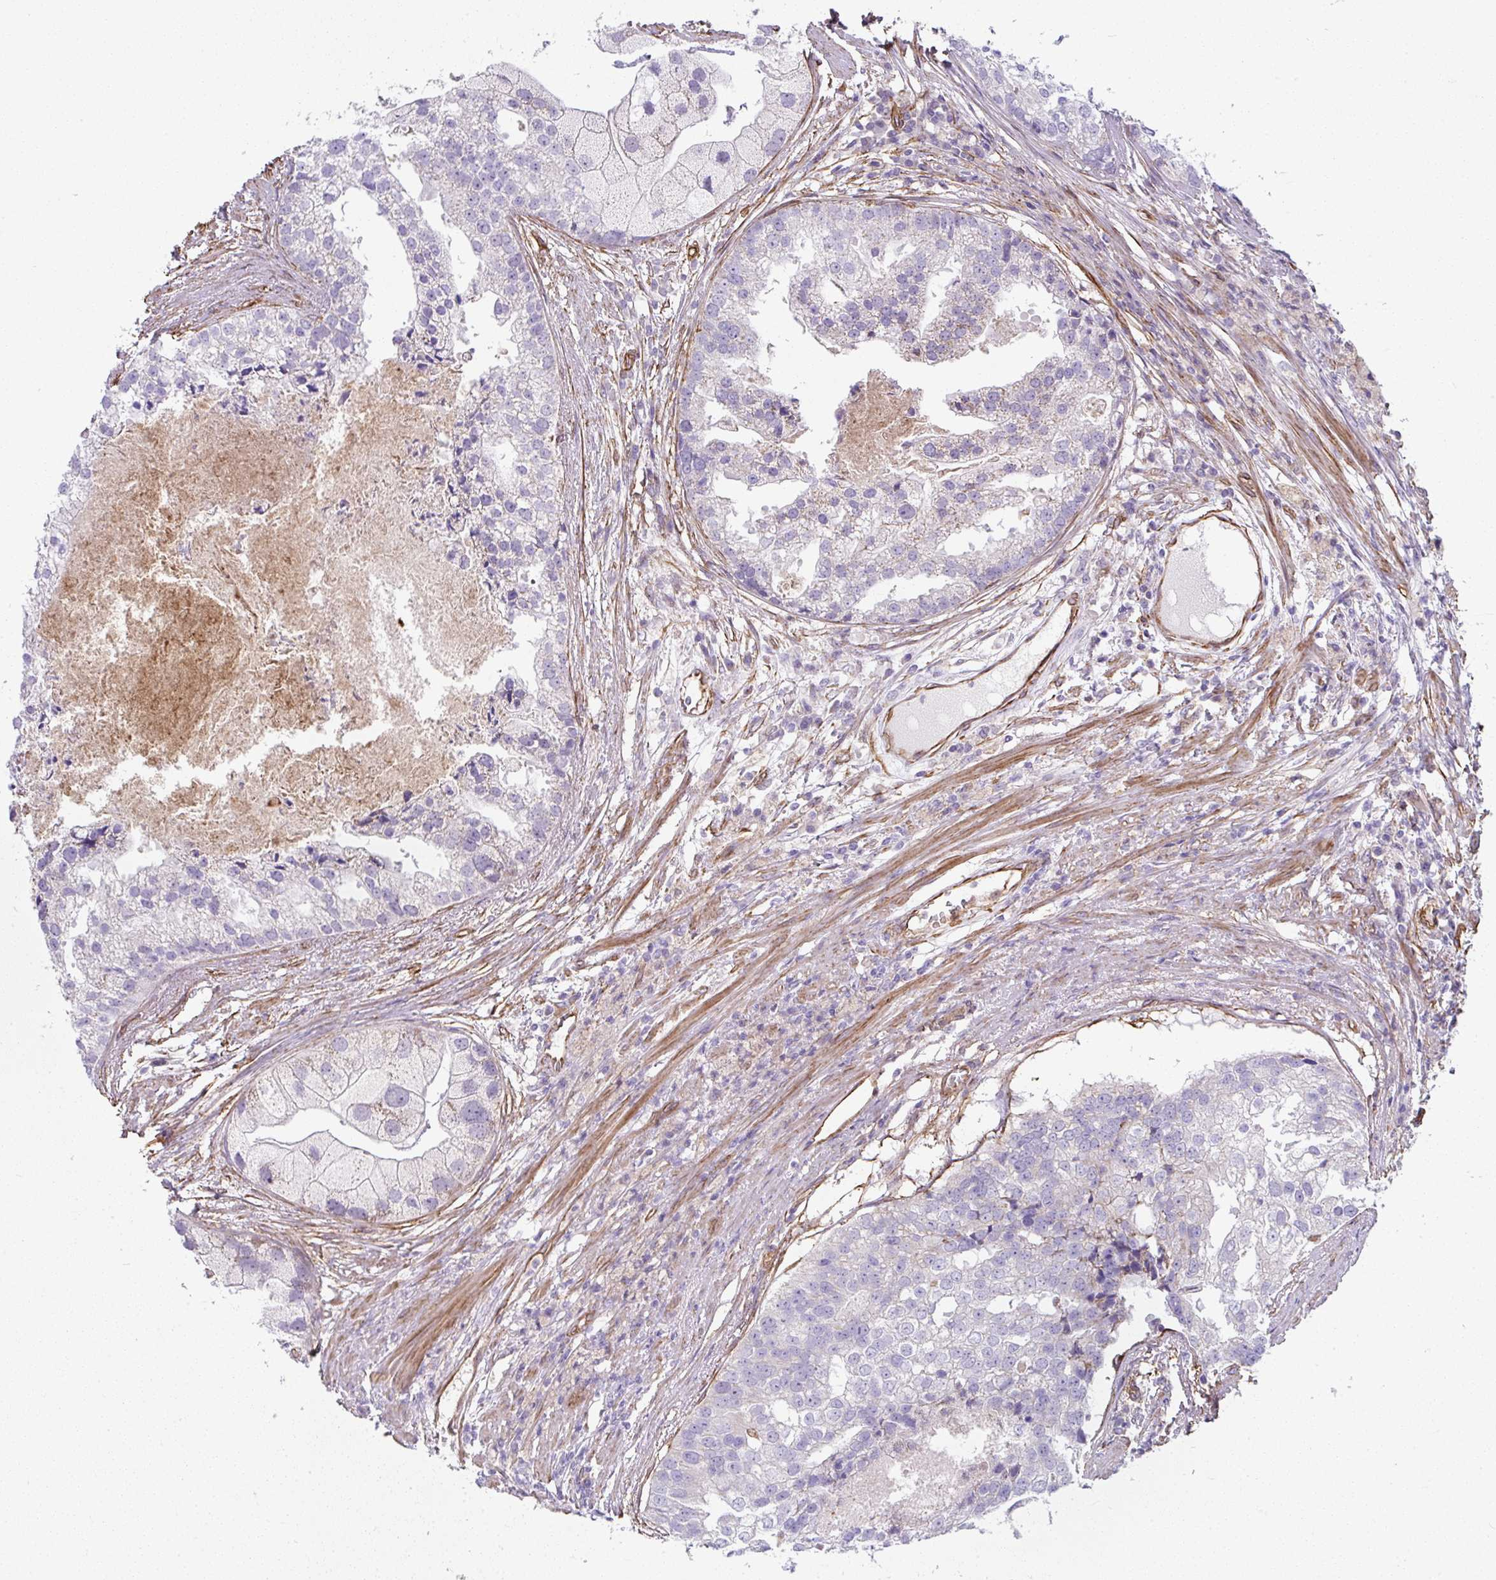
{"staining": {"intensity": "negative", "quantity": "none", "location": "none"}, "tissue": "prostate cancer", "cell_type": "Tumor cells", "image_type": "cancer", "snomed": [{"axis": "morphology", "description": "Adenocarcinoma, High grade"}, {"axis": "topography", "description": "Prostate"}], "caption": "Immunohistochemistry image of human prostate cancer stained for a protein (brown), which shows no expression in tumor cells.", "gene": "ANKUB1", "patient": {"sex": "male", "age": 62}}